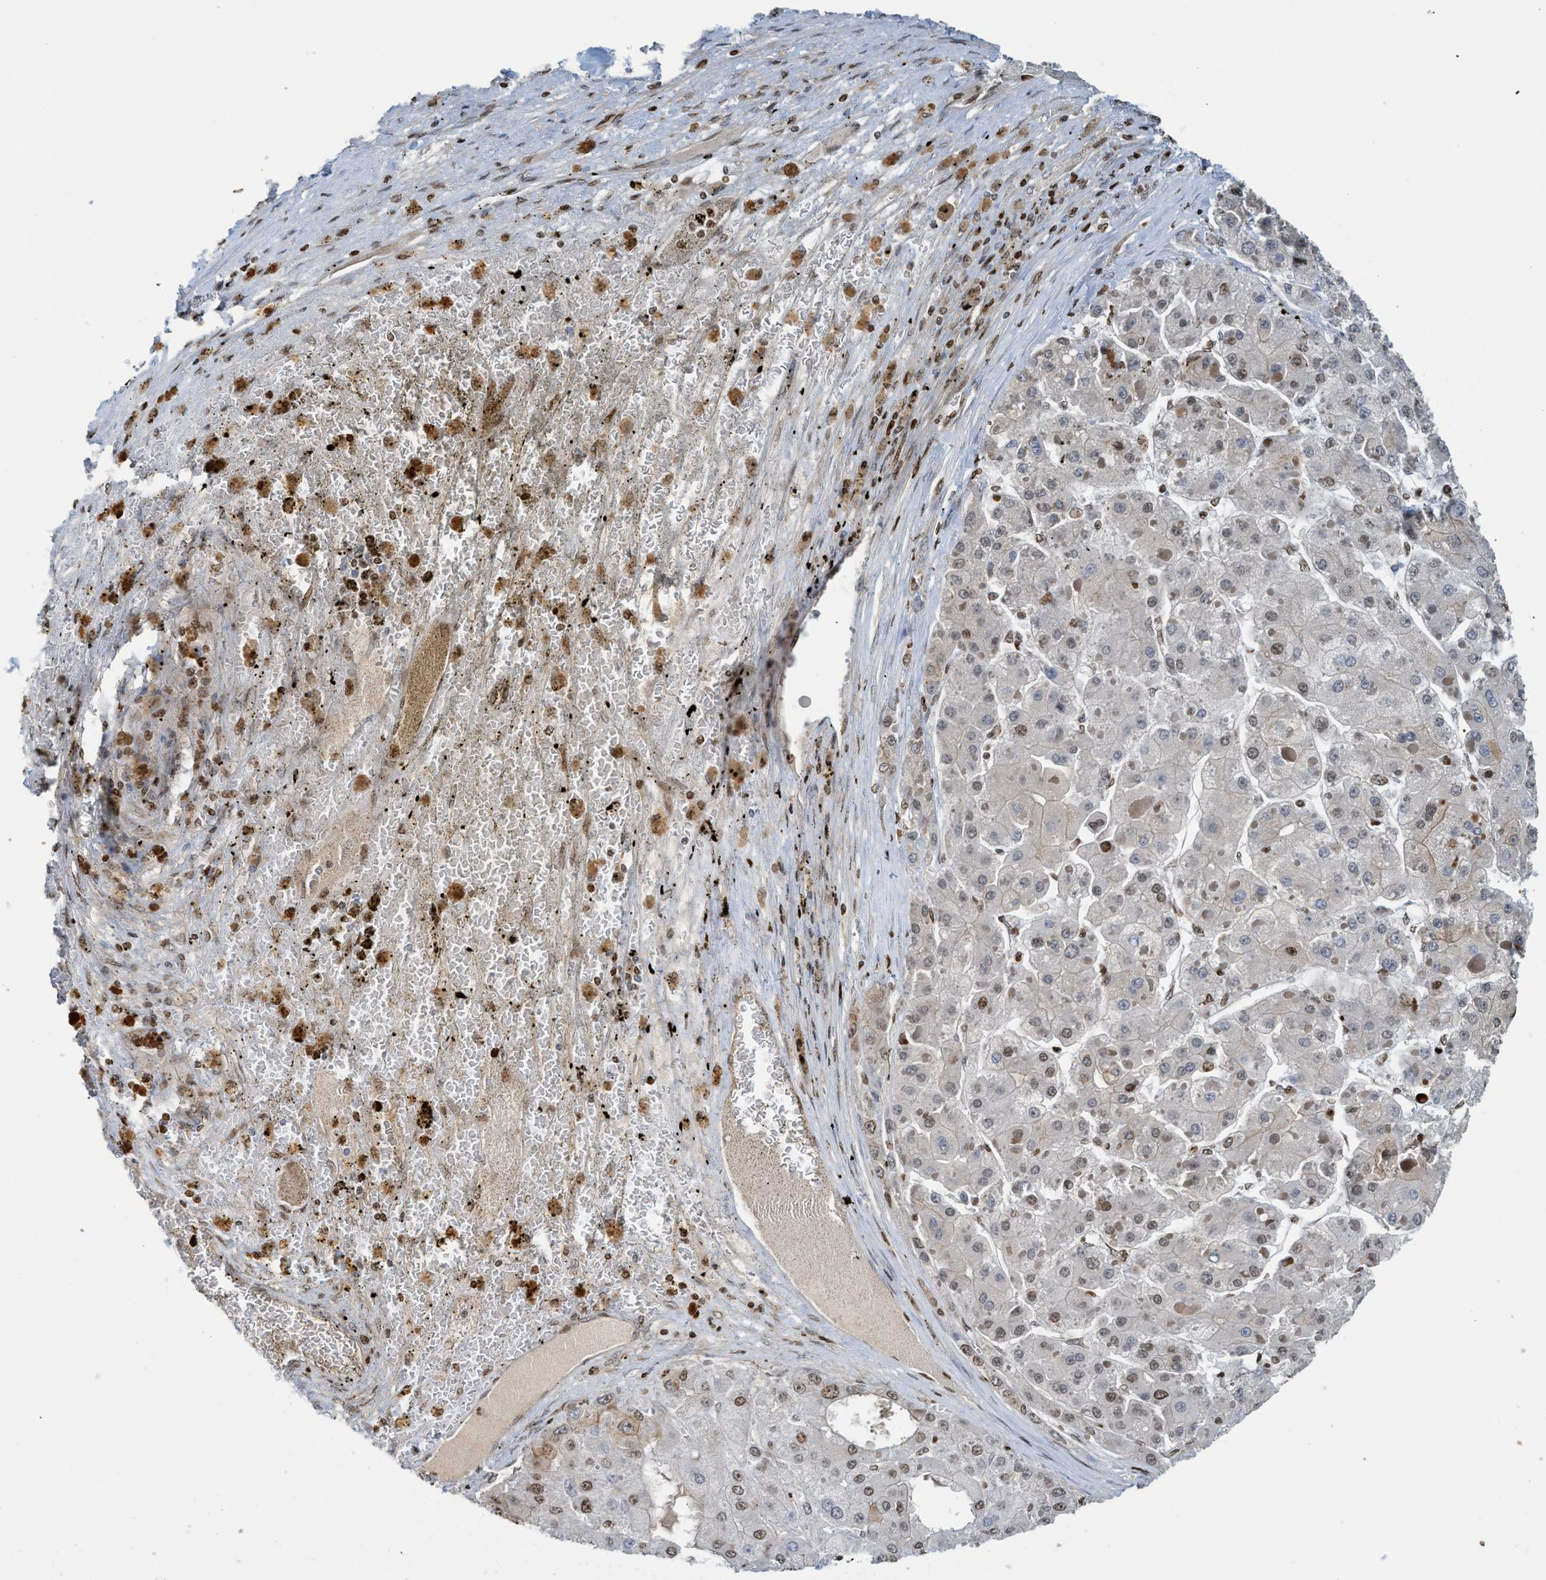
{"staining": {"intensity": "moderate", "quantity": "25%-75%", "location": "nuclear"}, "tissue": "liver cancer", "cell_type": "Tumor cells", "image_type": "cancer", "snomed": [{"axis": "morphology", "description": "Carcinoma, Hepatocellular, NOS"}, {"axis": "topography", "description": "Liver"}], "caption": "Protein staining shows moderate nuclear expression in approximately 25%-75% of tumor cells in liver cancer (hepatocellular carcinoma).", "gene": "SH3D19", "patient": {"sex": "female", "age": 73}}